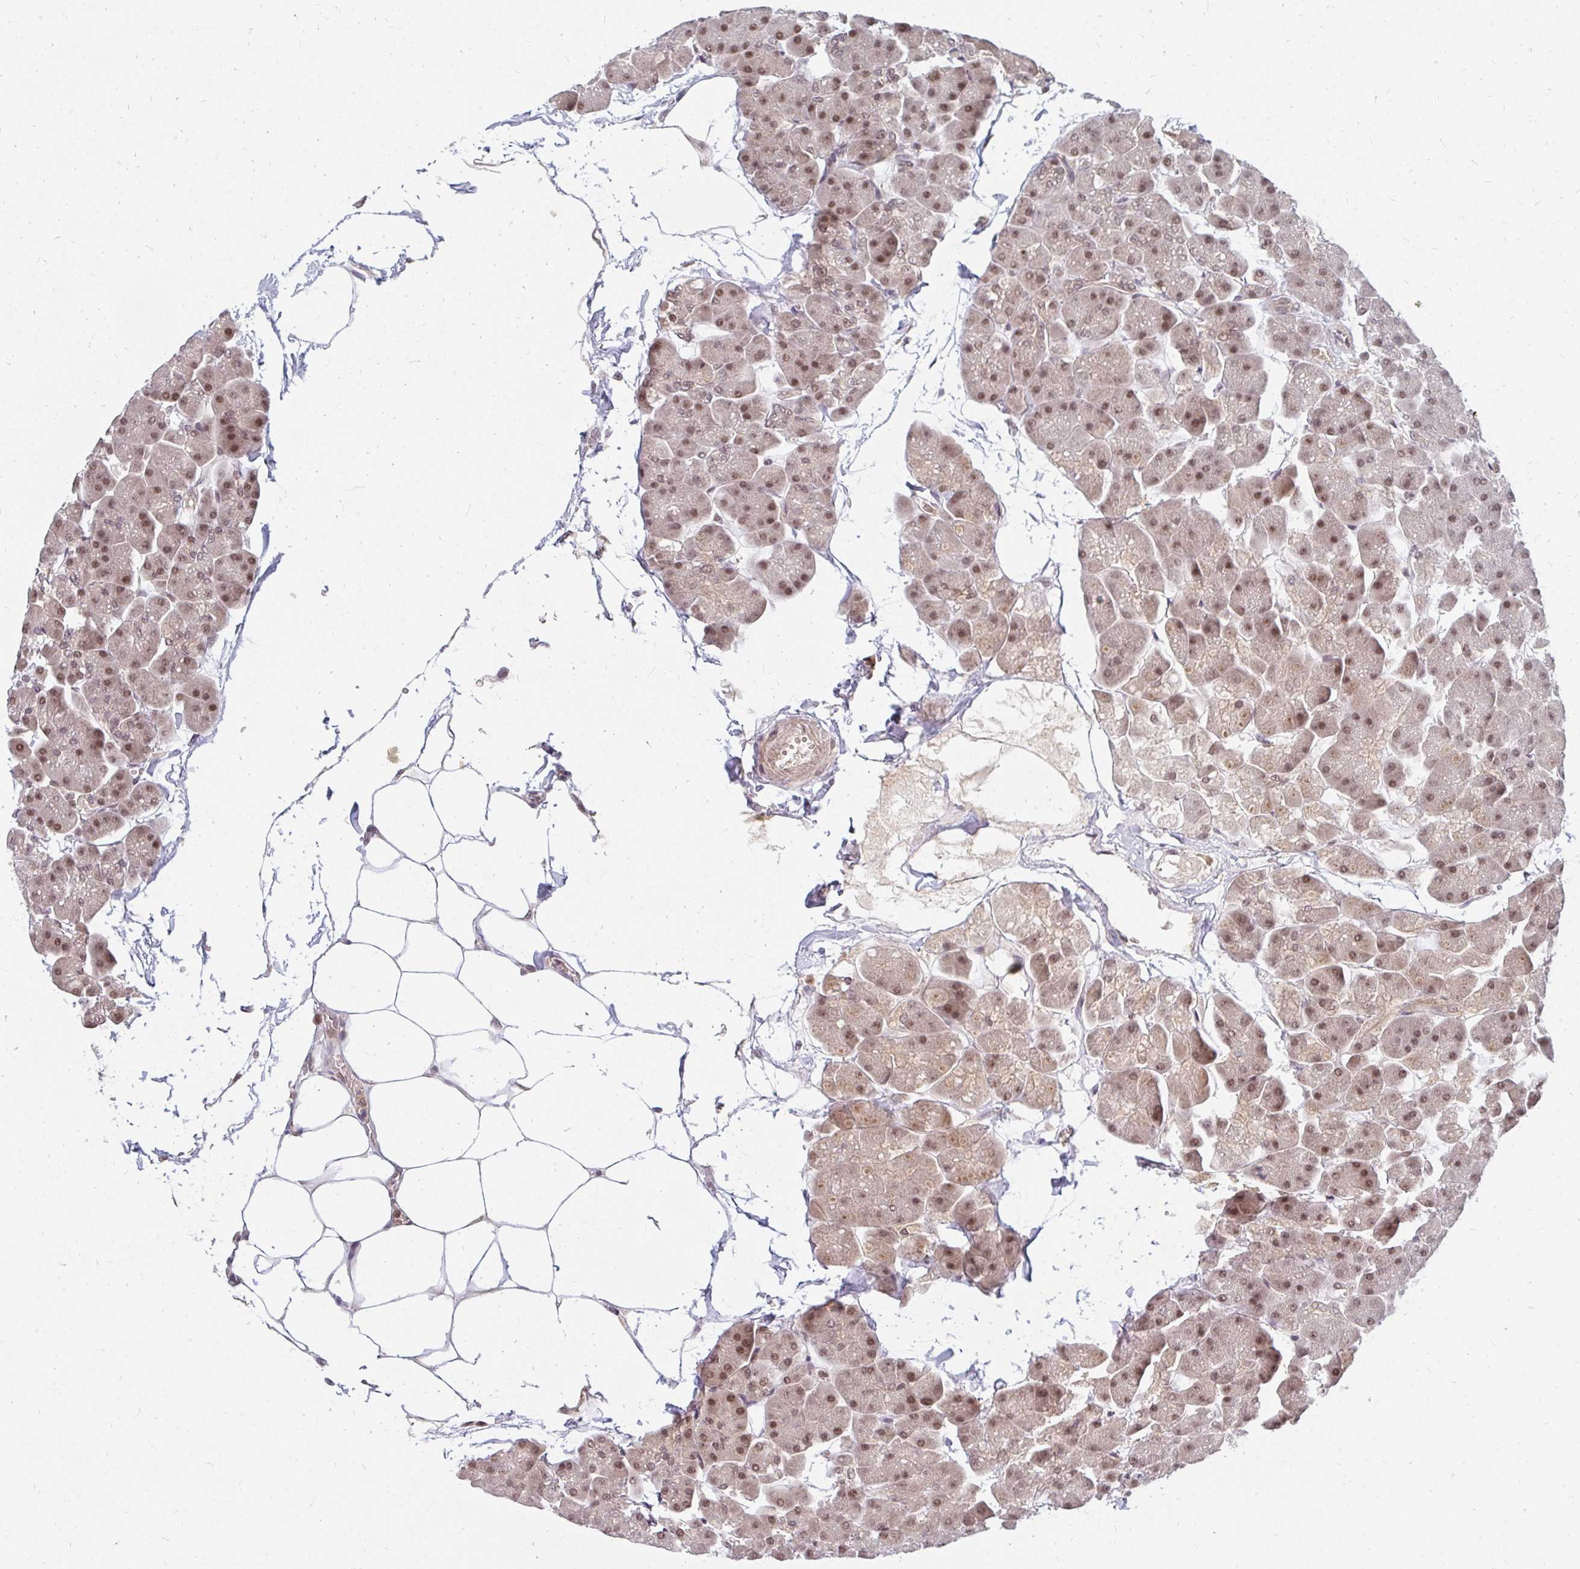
{"staining": {"intensity": "moderate", "quantity": ">75%", "location": "nuclear"}, "tissue": "pancreas", "cell_type": "Exocrine glandular cells", "image_type": "normal", "snomed": [{"axis": "morphology", "description": "Normal tissue, NOS"}, {"axis": "topography", "description": "Pancreas"}], "caption": "Pancreas was stained to show a protein in brown. There is medium levels of moderate nuclear positivity in approximately >75% of exocrine glandular cells. Nuclei are stained in blue.", "gene": "GTF3C6", "patient": {"sex": "male", "age": 35}}